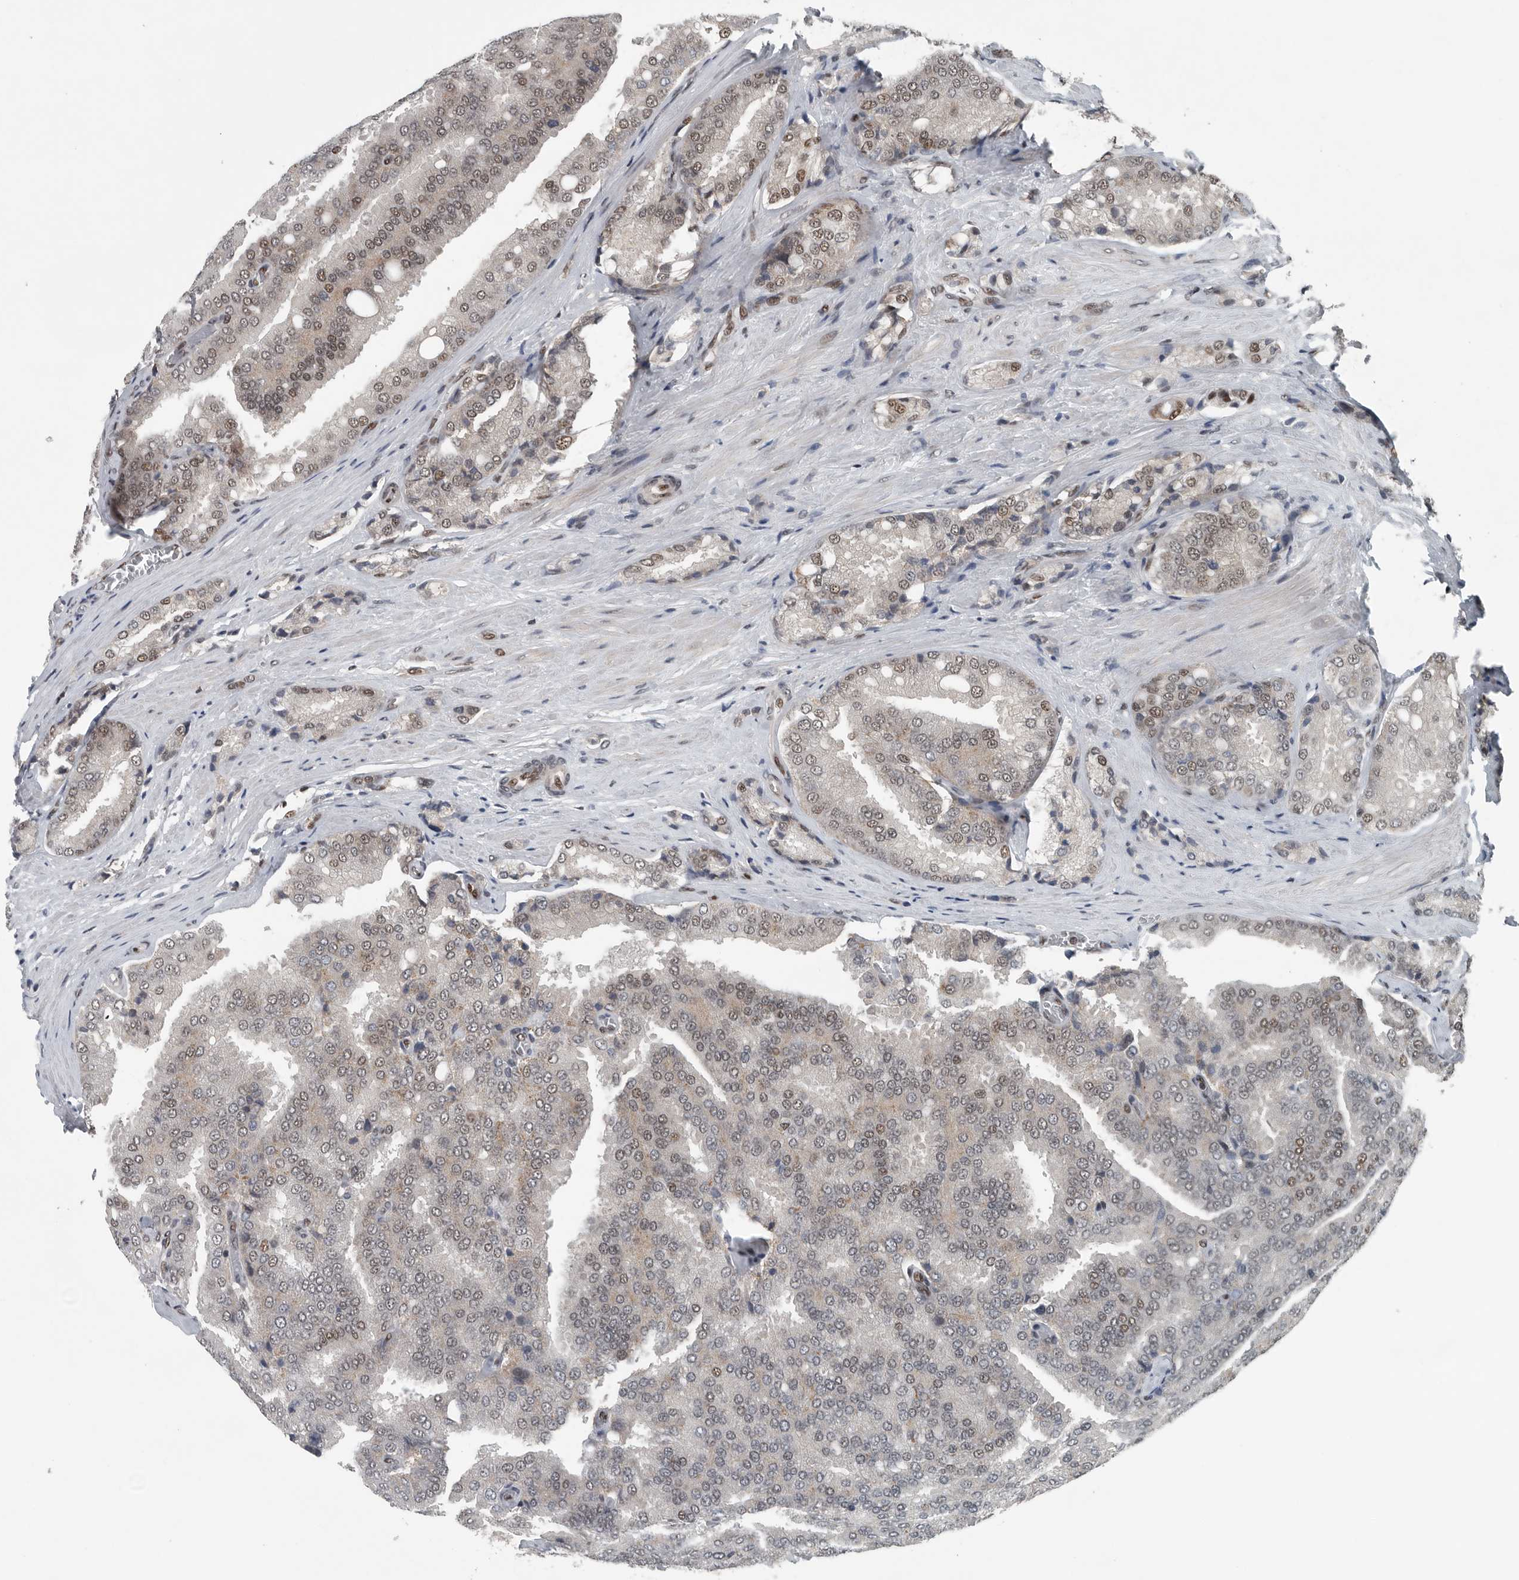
{"staining": {"intensity": "moderate", "quantity": ">75%", "location": "nuclear"}, "tissue": "prostate cancer", "cell_type": "Tumor cells", "image_type": "cancer", "snomed": [{"axis": "morphology", "description": "Adenocarcinoma, High grade"}, {"axis": "topography", "description": "Prostate"}], "caption": "Prostate cancer (adenocarcinoma (high-grade)) tissue demonstrates moderate nuclear positivity in approximately >75% of tumor cells", "gene": "SENP7", "patient": {"sex": "male", "age": 50}}